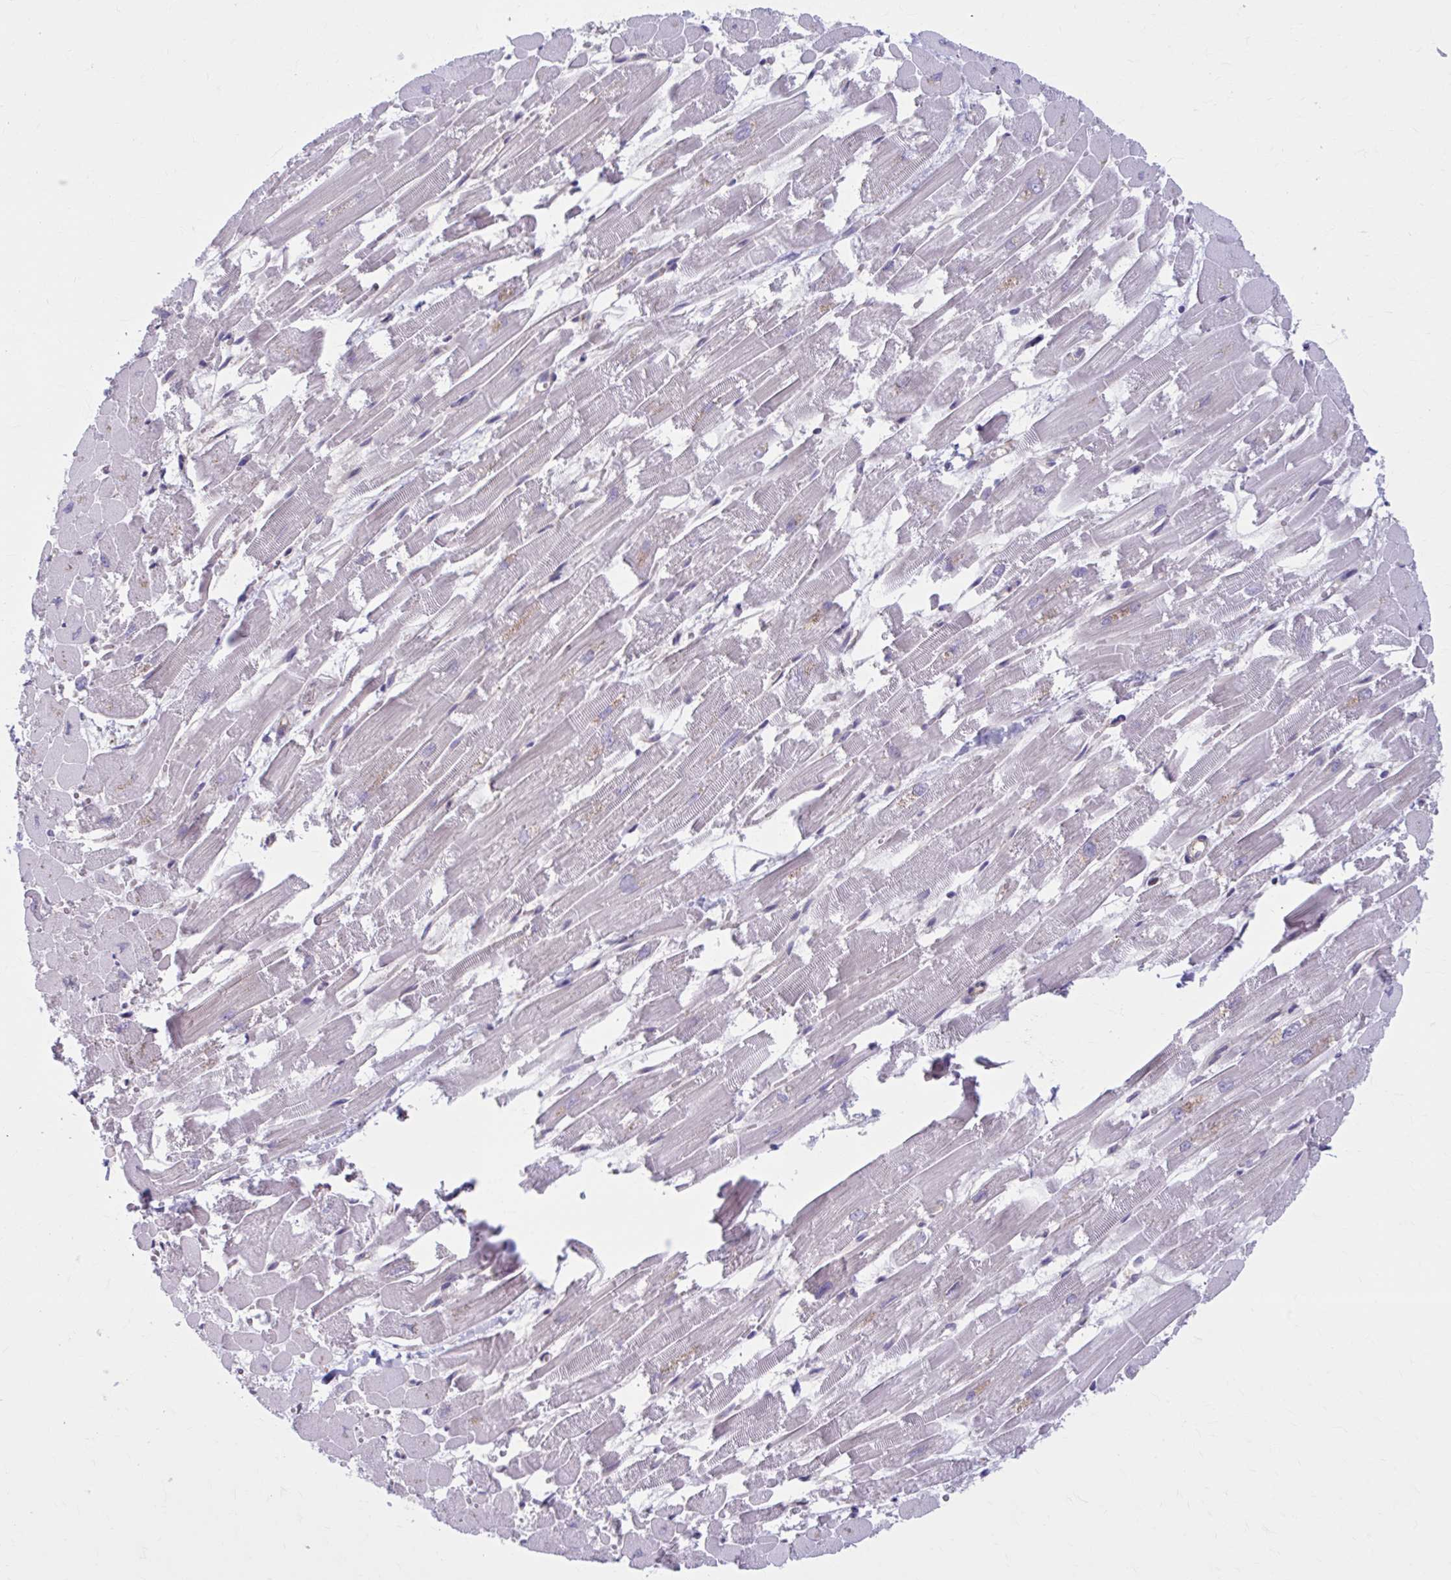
{"staining": {"intensity": "weak", "quantity": "<25%", "location": "cytoplasmic/membranous"}, "tissue": "heart muscle", "cell_type": "Cardiomyocytes", "image_type": "normal", "snomed": [{"axis": "morphology", "description": "Normal tissue, NOS"}, {"axis": "topography", "description": "Heart"}], "caption": "Immunohistochemistry micrograph of benign heart muscle: heart muscle stained with DAB (3,3'-diaminobenzidine) exhibits no significant protein positivity in cardiomyocytes.", "gene": "CHST3", "patient": {"sex": "female", "age": 52}}